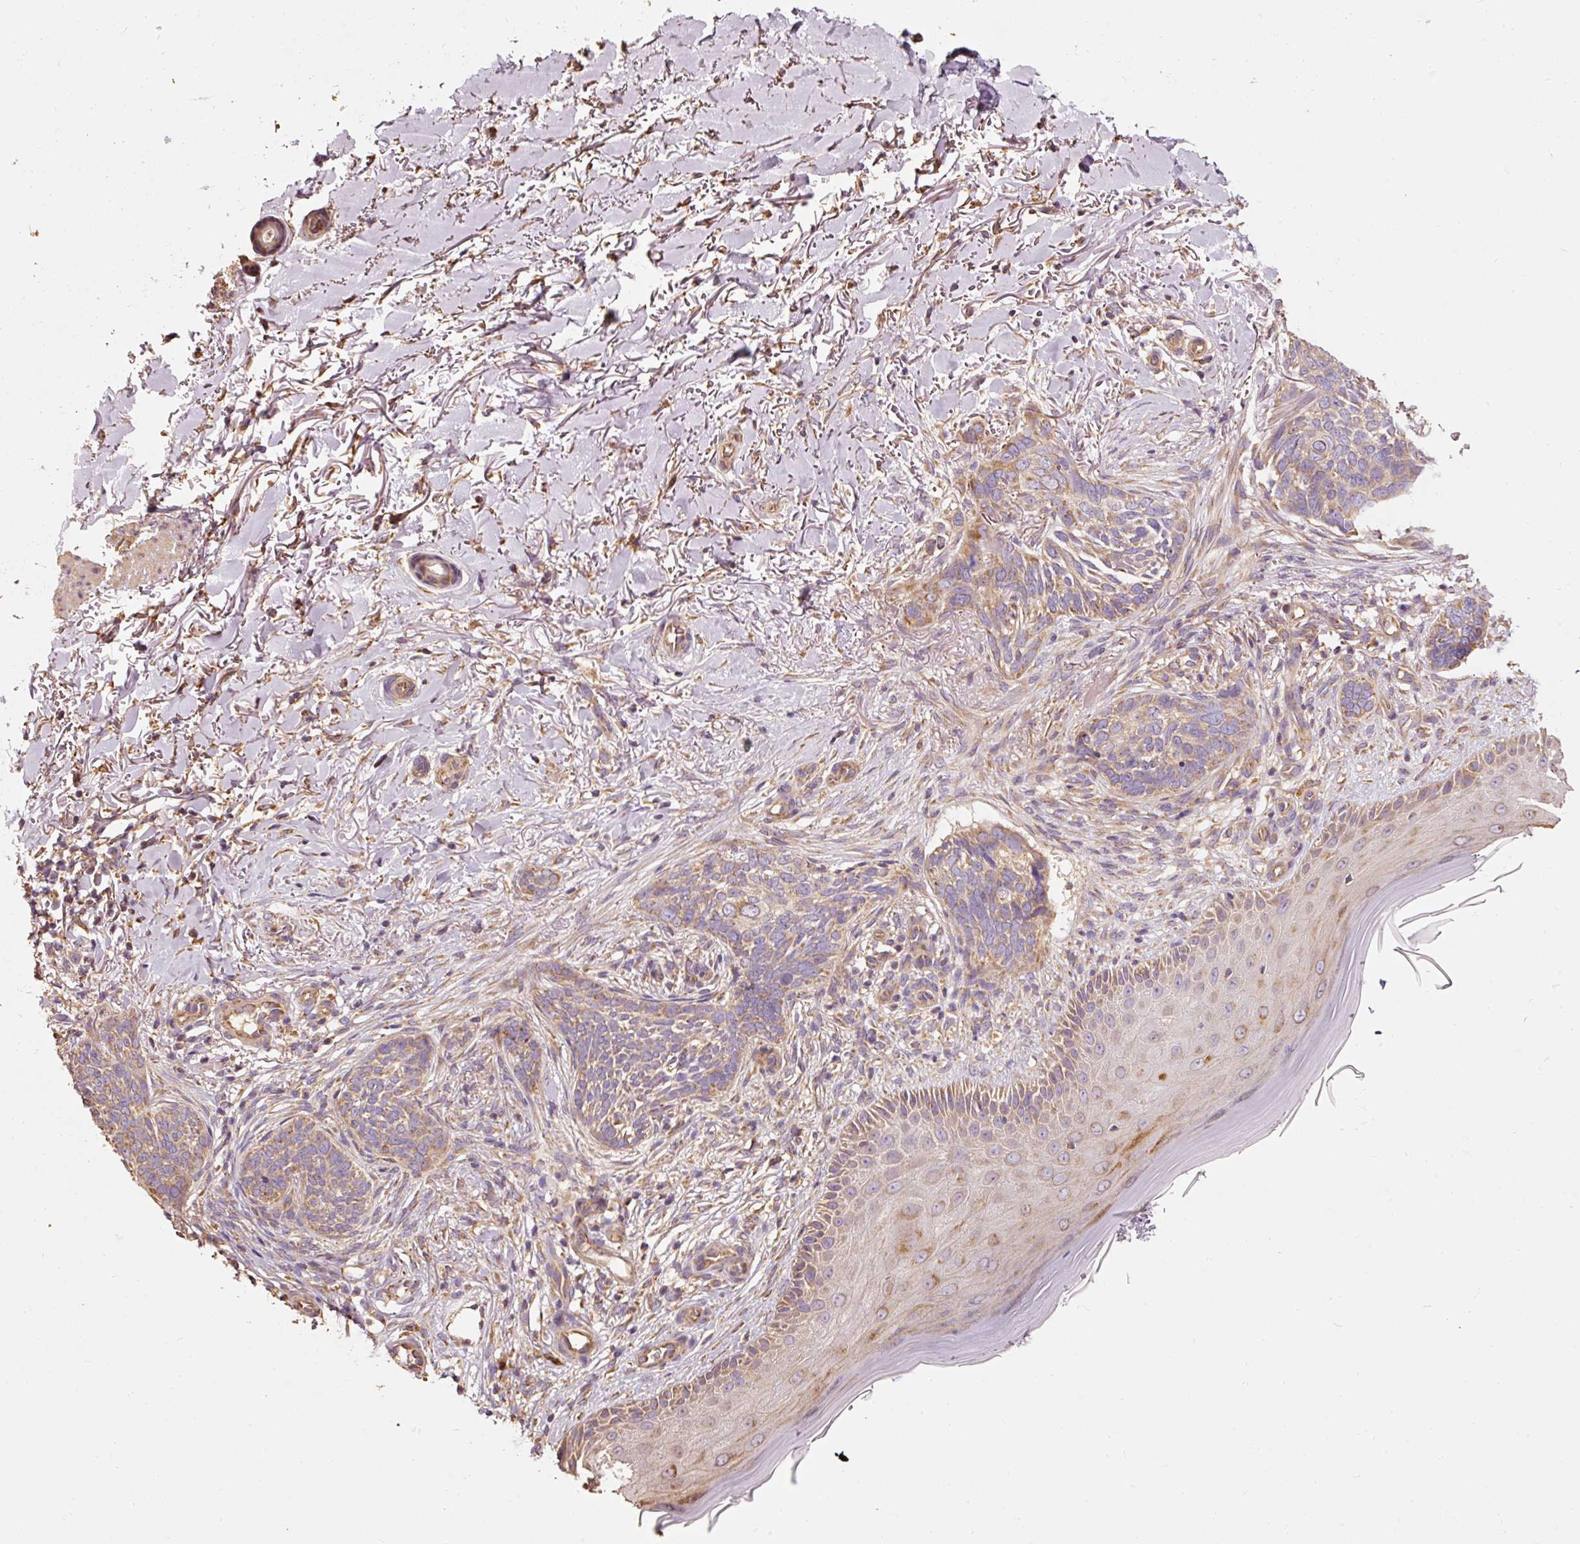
{"staining": {"intensity": "moderate", "quantity": "25%-75%", "location": "cytoplasmic/membranous"}, "tissue": "skin cancer", "cell_type": "Tumor cells", "image_type": "cancer", "snomed": [{"axis": "morphology", "description": "Normal tissue, NOS"}, {"axis": "morphology", "description": "Basal cell carcinoma"}, {"axis": "topography", "description": "Skin"}], "caption": "Brown immunohistochemical staining in skin cancer exhibits moderate cytoplasmic/membranous expression in approximately 25%-75% of tumor cells.", "gene": "EFHC1", "patient": {"sex": "female", "age": 67}}